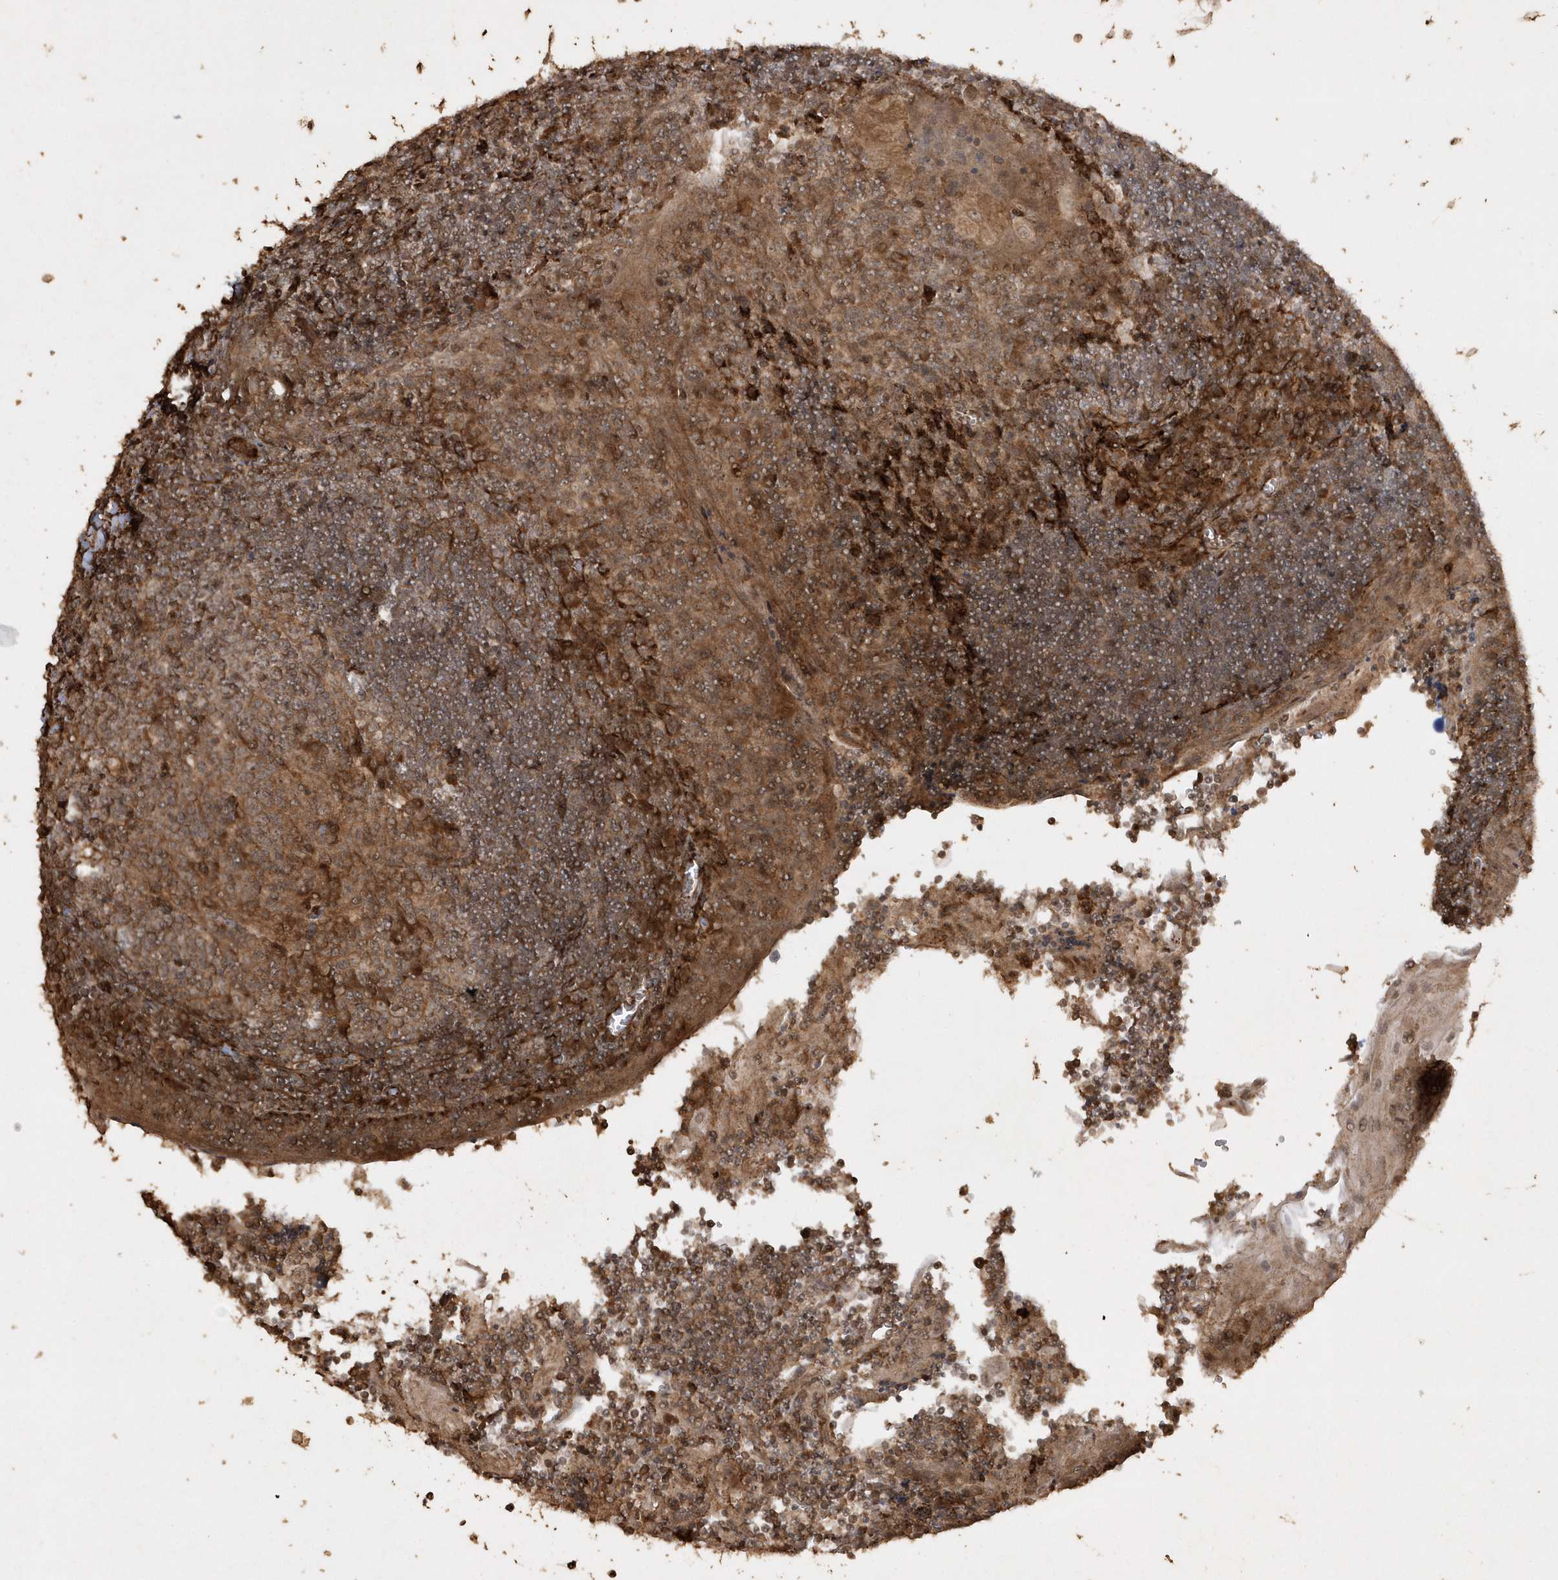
{"staining": {"intensity": "moderate", "quantity": ">75%", "location": "cytoplasmic/membranous"}, "tissue": "tonsil", "cell_type": "Germinal center cells", "image_type": "normal", "snomed": [{"axis": "morphology", "description": "Normal tissue, NOS"}, {"axis": "topography", "description": "Tonsil"}], "caption": "Immunohistochemical staining of normal tonsil shows >75% levels of moderate cytoplasmic/membranous protein expression in approximately >75% of germinal center cells.", "gene": "AVPI1", "patient": {"sex": "male", "age": 27}}